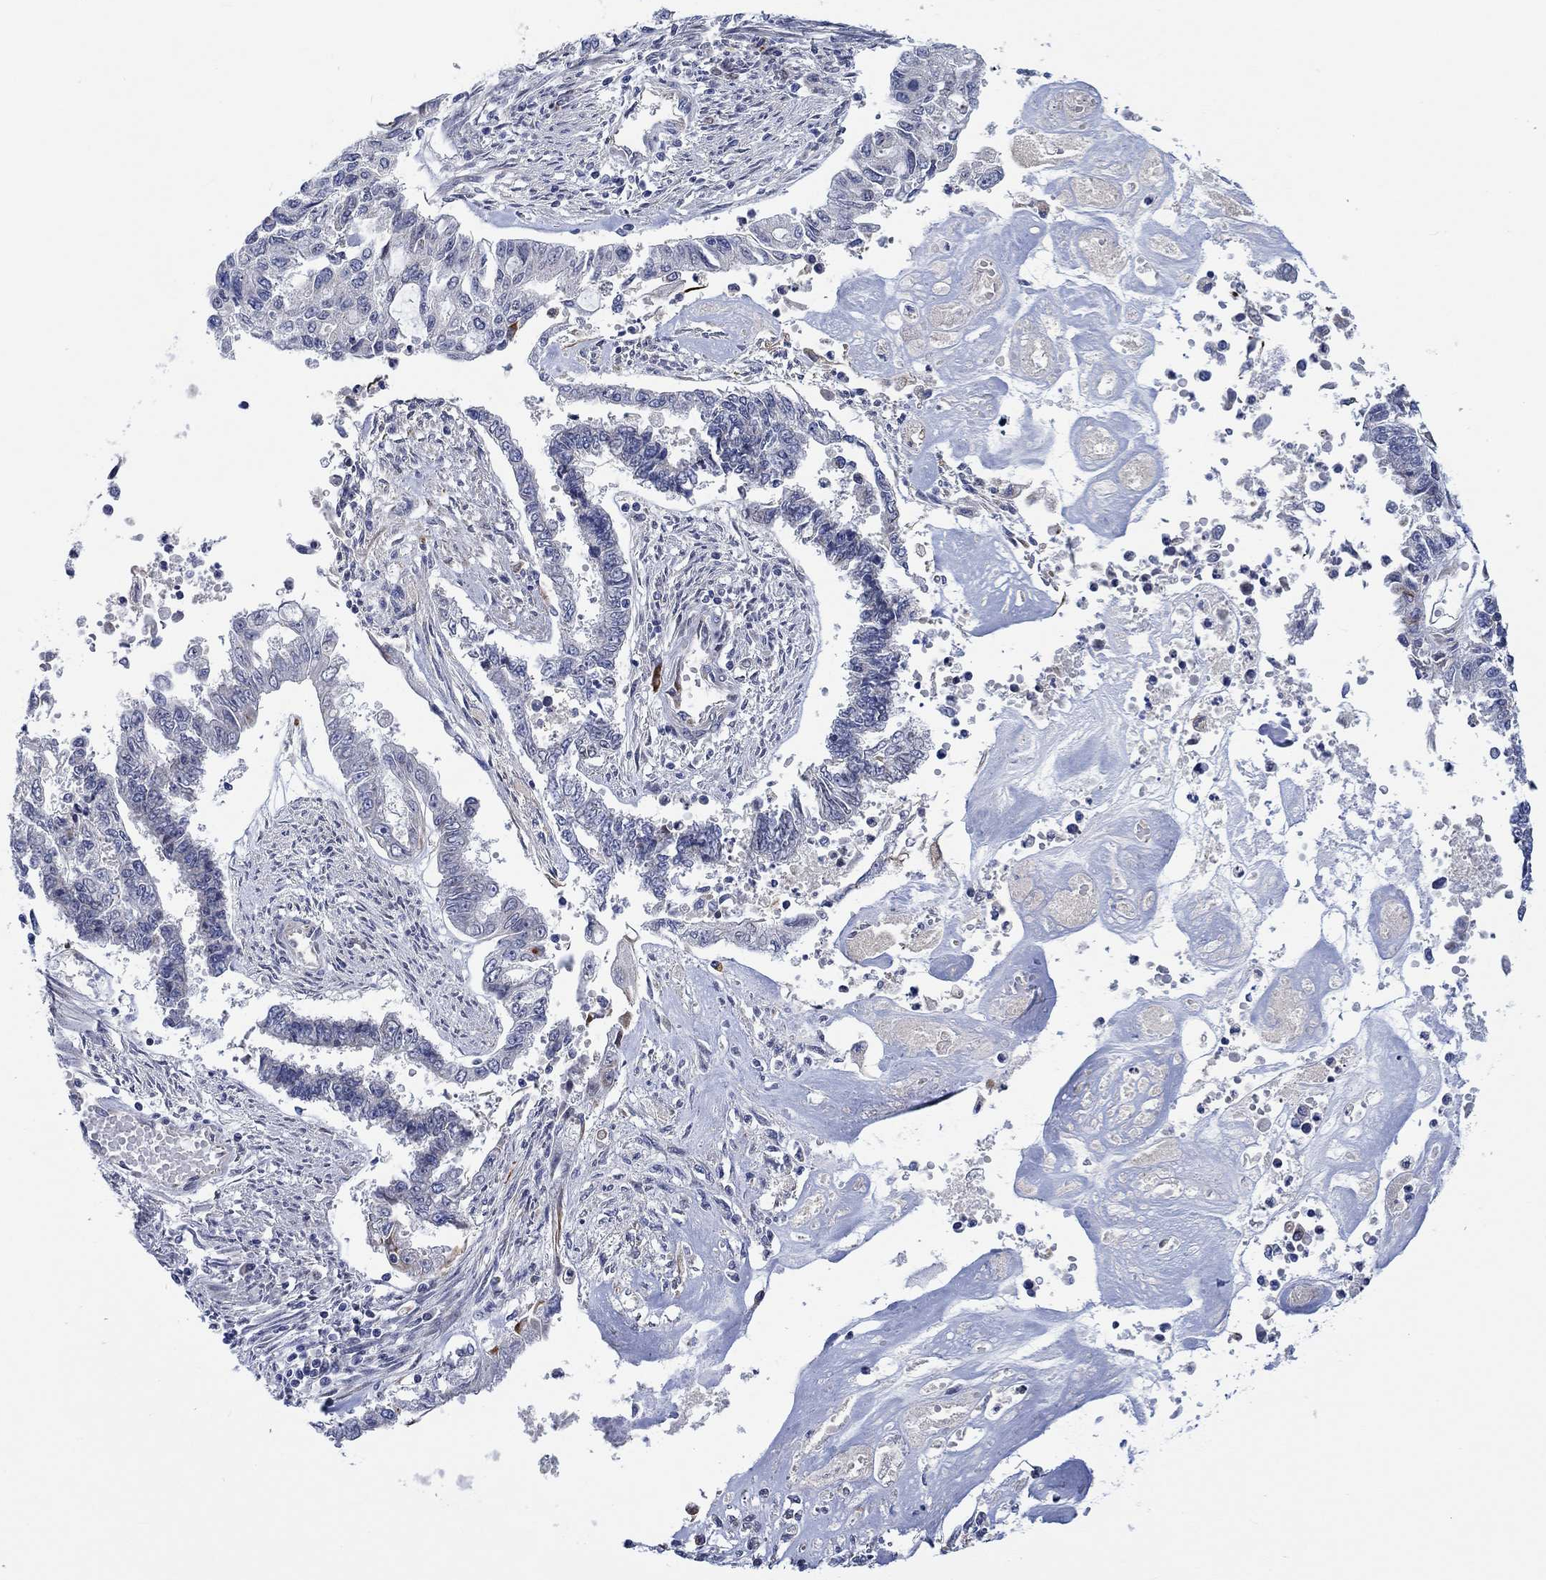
{"staining": {"intensity": "negative", "quantity": "none", "location": "none"}, "tissue": "endometrial cancer", "cell_type": "Tumor cells", "image_type": "cancer", "snomed": [{"axis": "morphology", "description": "Adenocarcinoma, NOS"}, {"axis": "topography", "description": "Uterus"}], "caption": "The micrograph demonstrates no significant positivity in tumor cells of endometrial adenocarcinoma. (DAB immunohistochemistry (IHC) visualized using brightfield microscopy, high magnification).", "gene": "CAMK1D", "patient": {"sex": "female", "age": 59}}